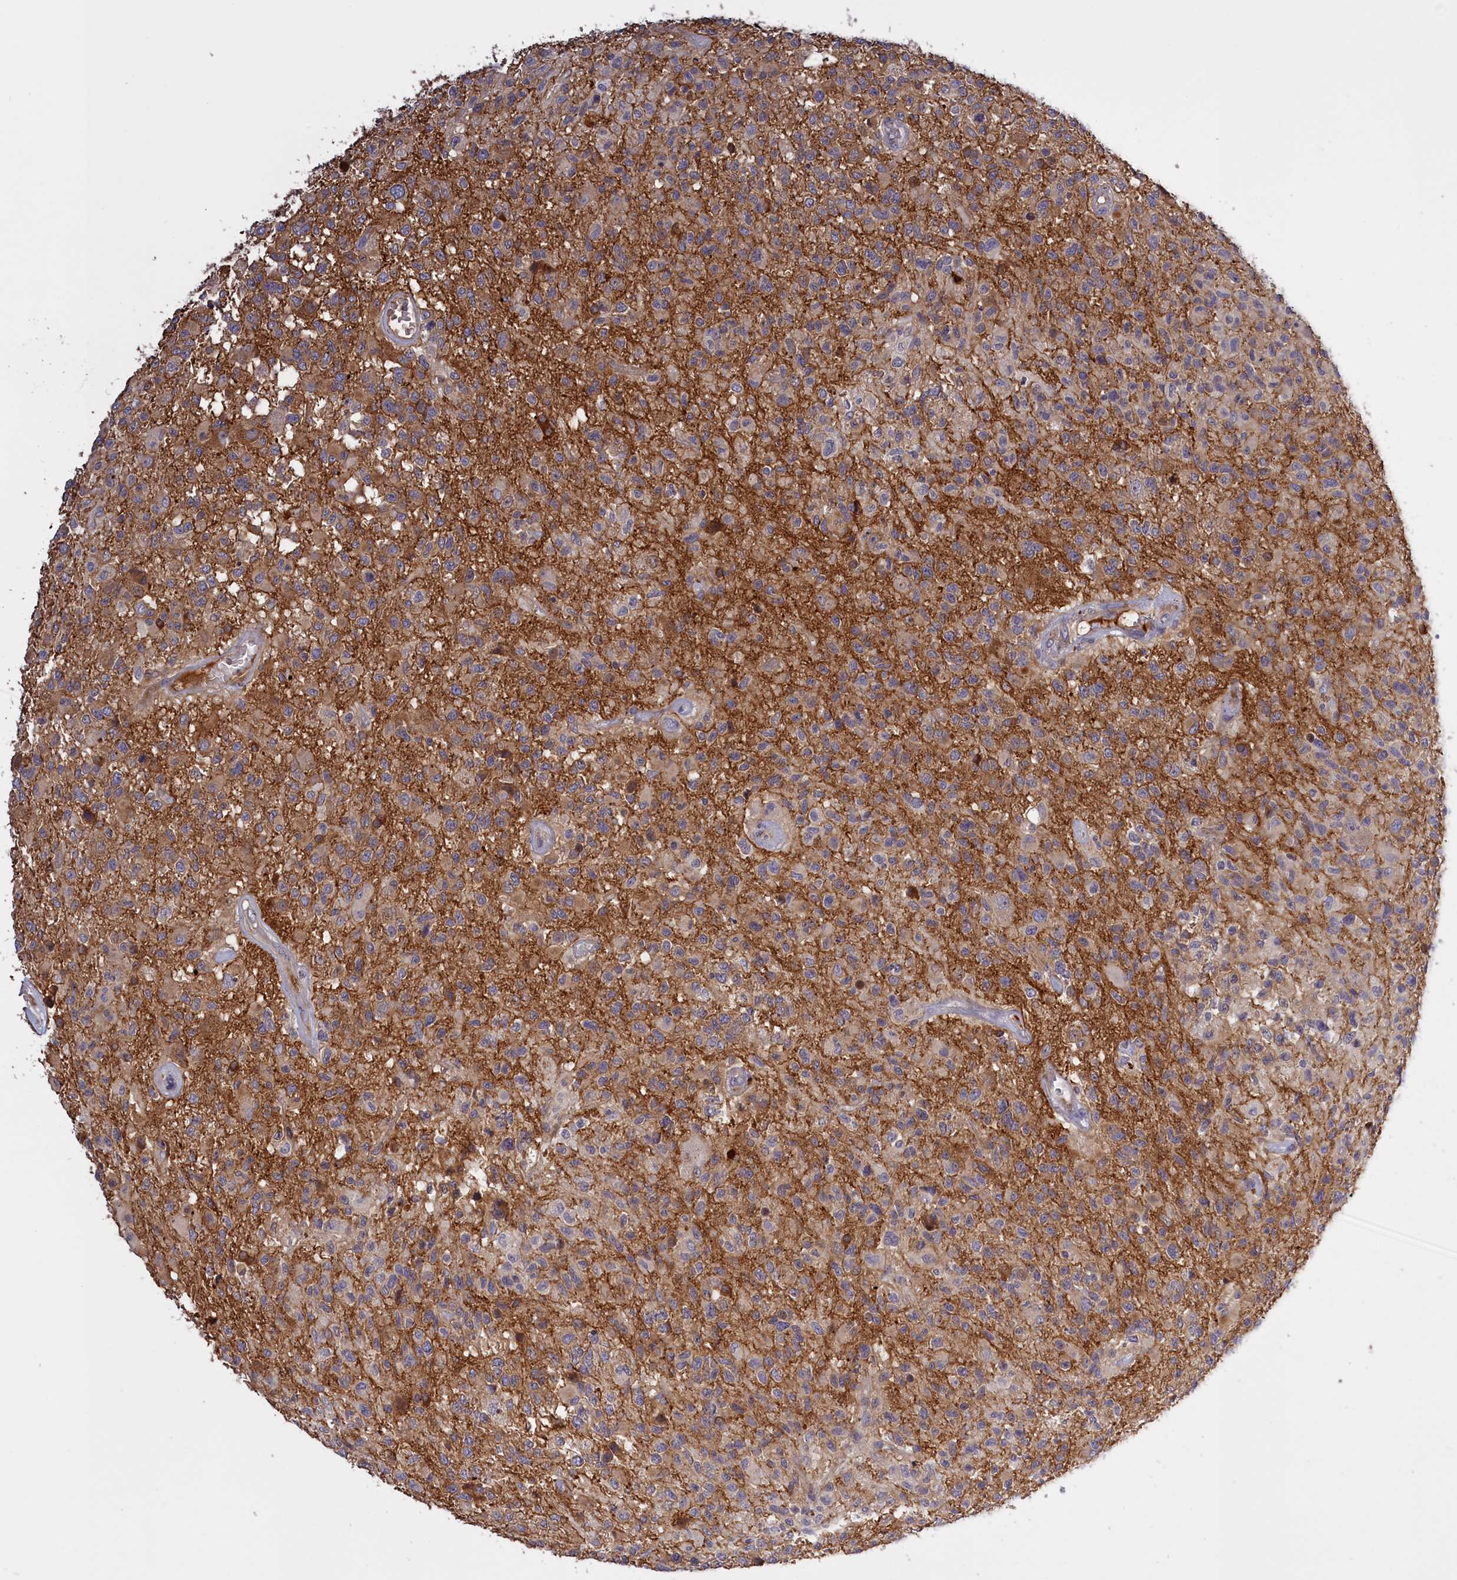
{"staining": {"intensity": "negative", "quantity": "none", "location": "none"}, "tissue": "glioma", "cell_type": "Tumor cells", "image_type": "cancer", "snomed": [{"axis": "morphology", "description": "Glioma, malignant, High grade"}, {"axis": "morphology", "description": "Glioblastoma, NOS"}, {"axis": "topography", "description": "Brain"}], "caption": "Immunohistochemistry of human glioma reveals no staining in tumor cells.", "gene": "RRAD", "patient": {"sex": "male", "age": 60}}